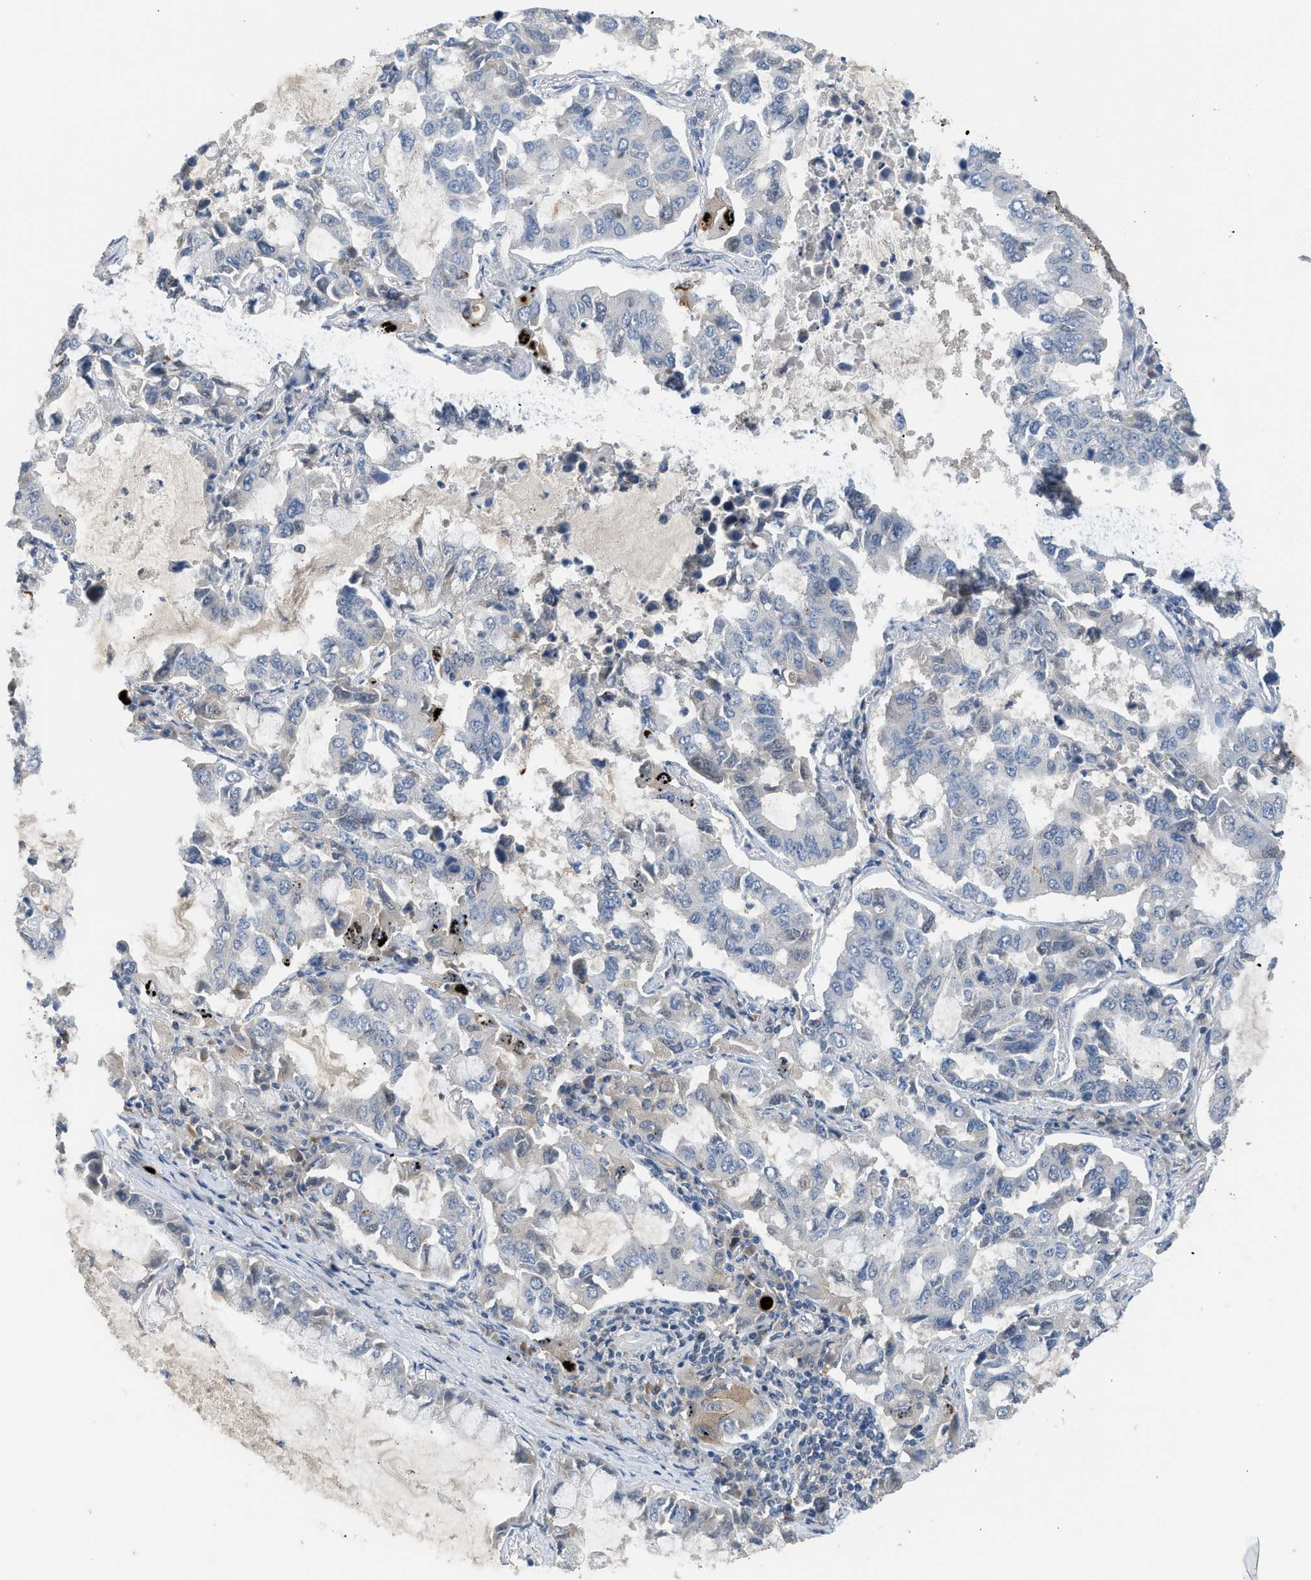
{"staining": {"intensity": "negative", "quantity": "none", "location": "none"}, "tissue": "lung cancer", "cell_type": "Tumor cells", "image_type": "cancer", "snomed": [{"axis": "morphology", "description": "Adenocarcinoma, NOS"}, {"axis": "topography", "description": "Lung"}], "caption": "Immunohistochemistry photomicrograph of lung cancer stained for a protein (brown), which shows no positivity in tumor cells.", "gene": "RHBDF2", "patient": {"sex": "male", "age": 64}}